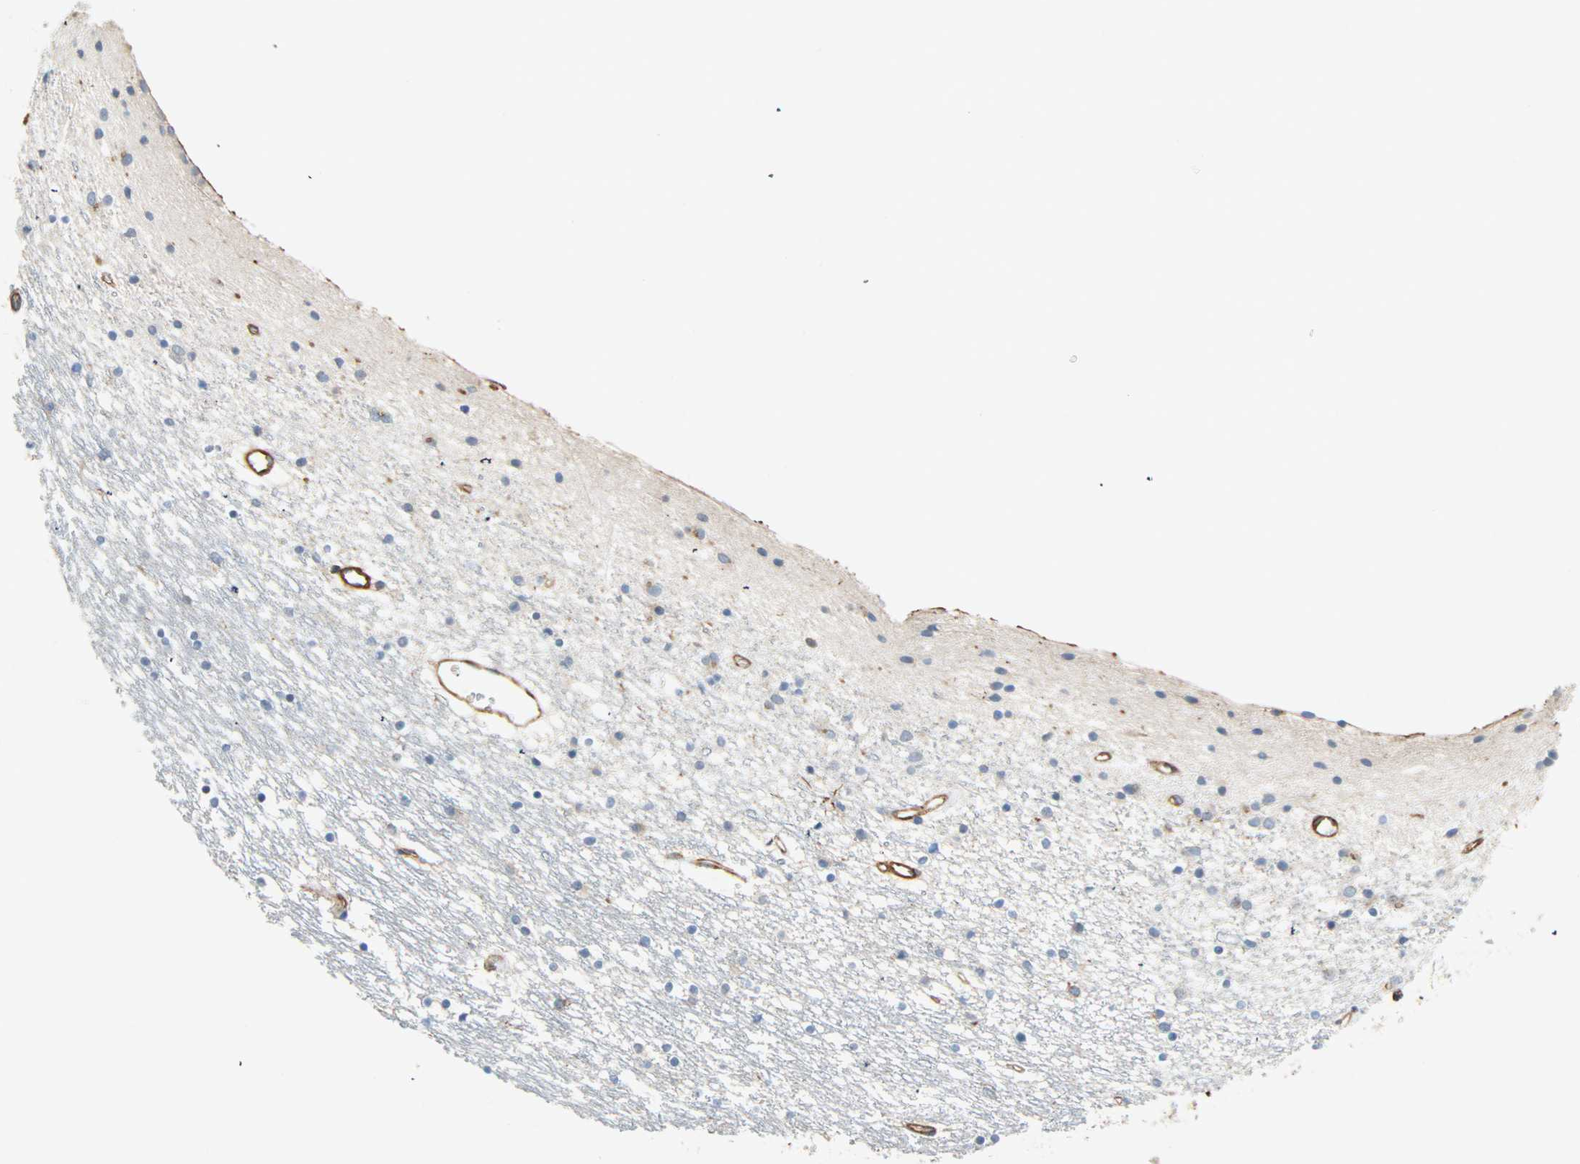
{"staining": {"intensity": "negative", "quantity": "none", "location": "none"}, "tissue": "caudate", "cell_type": "Glial cells", "image_type": "normal", "snomed": [{"axis": "morphology", "description": "Normal tissue, NOS"}, {"axis": "topography", "description": "Lateral ventricle wall"}], "caption": "The histopathology image shows no significant positivity in glial cells of caudate.", "gene": "GALNT10", "patient": {"sex": "male", "age": 45}}